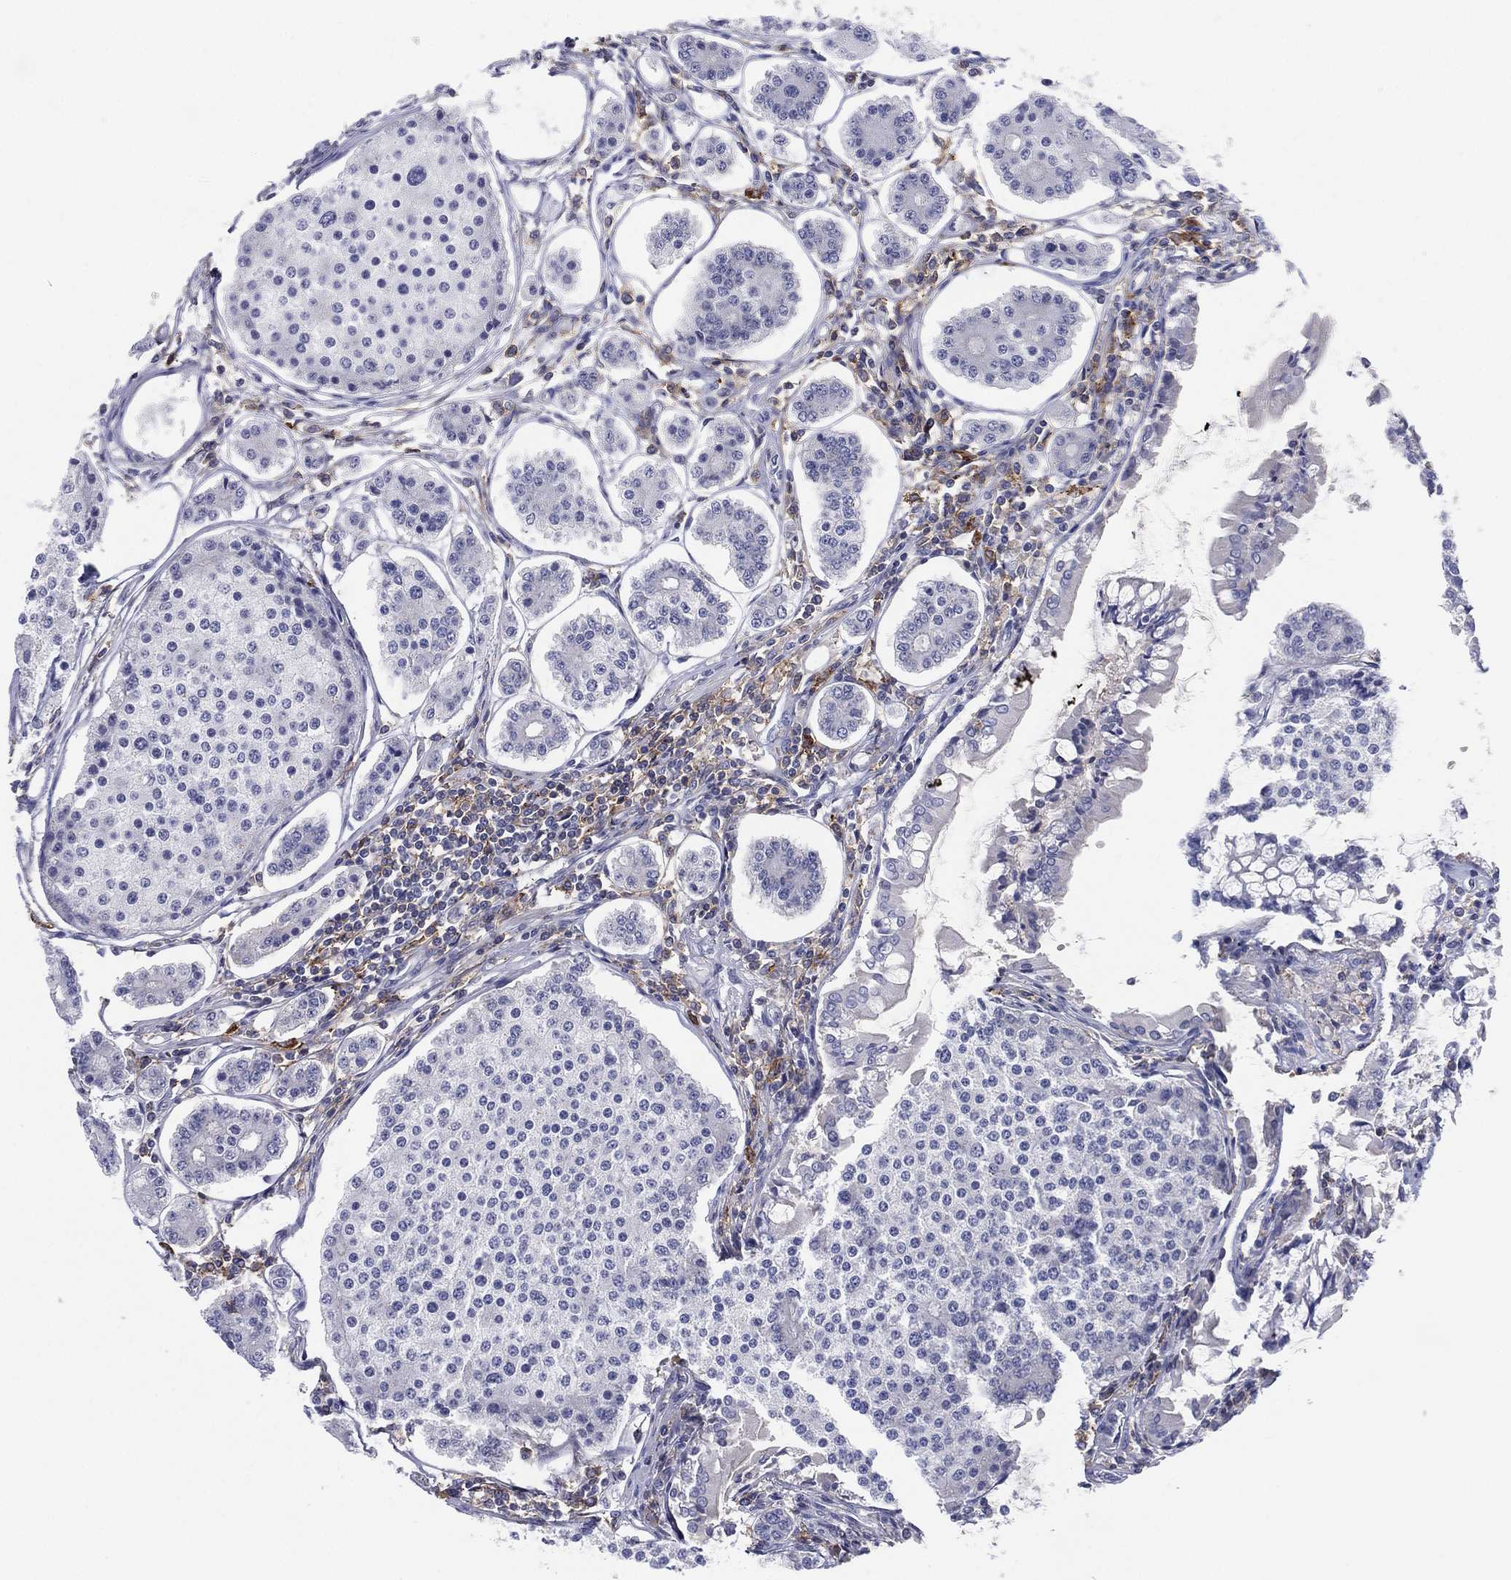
{"staining": {"intensity": "negative", "quantity": "none", "location": "none"}, "tissue": "carcinoid", "cell_type": "Tumor cells", "image_type": "cancer", "snomed": [{"axis": "morphology", "description": "Carcinoid, malignant, NOS"}, {"axis": "topography", "description": "Small intestine"}], "caption": "Tumor cells show no significant protein staining in malignant carcinoid.", "gene": "SELPLG", "patient": {"sex": "female", "age": 65}}